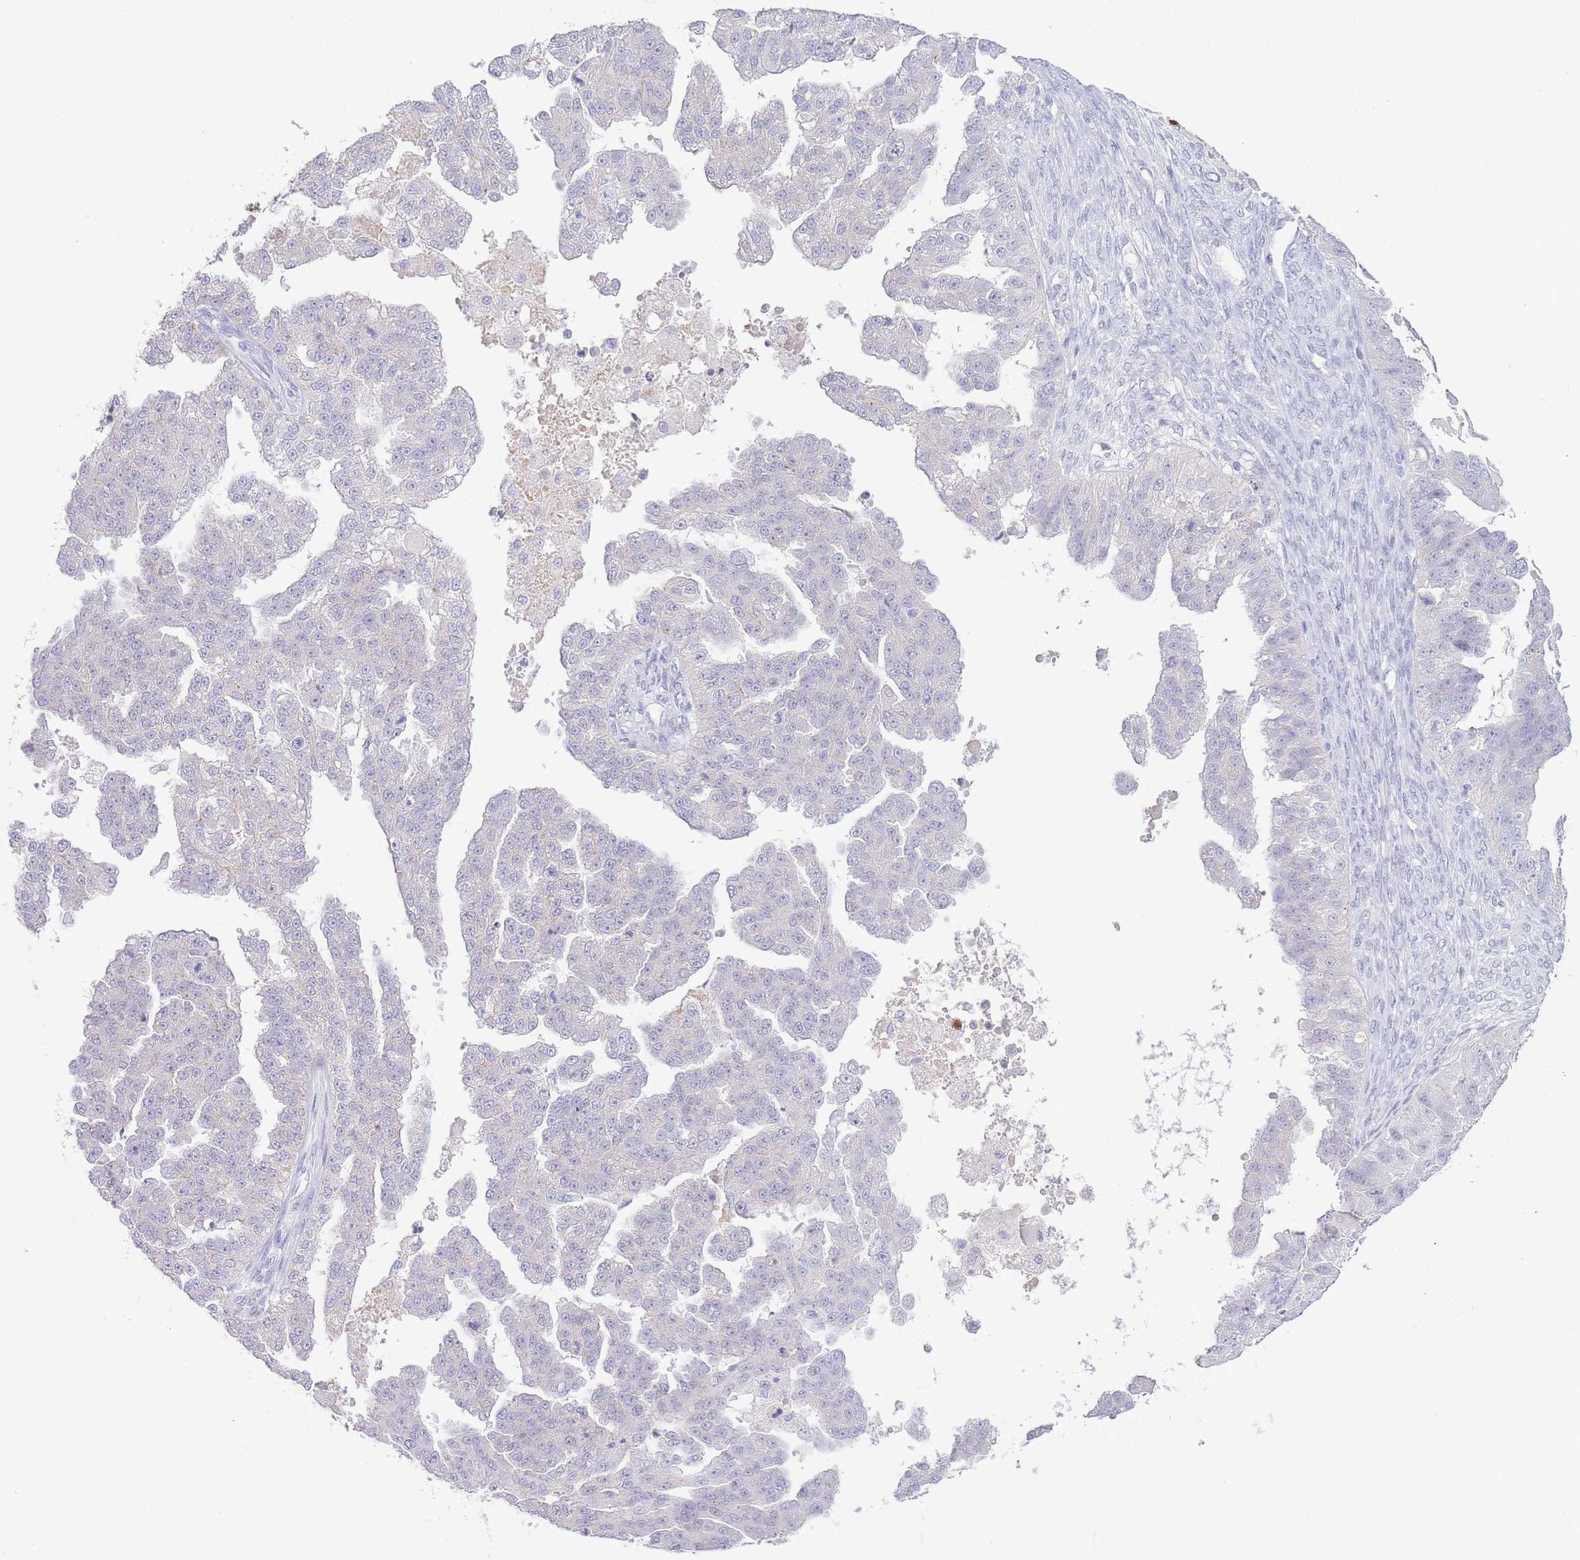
{"staining": {"intensity": "negative", "quantity": "none", "location": "none"}, "tissue": "ovarian cancer", "cell_type": "Tumor cells", "image_type": "cancer", "snomed": [{"axis": "morphology", "description": "Cystadenocarcinoma, serous, NOS"}, {"axis": "topography", "description": "Ovary"}], "caption": "Tumor cells show no significant positivity in ovarian cancer. The staining was performed using DAB (3,3'-diaminobenzidine) to visualize the protein expression in brown, while the nuclei were stained in blue with hematoxylin (Magnification: 20x).", "gene": "LCLAT1", "patient": {"sex": "female", "age": 58}}